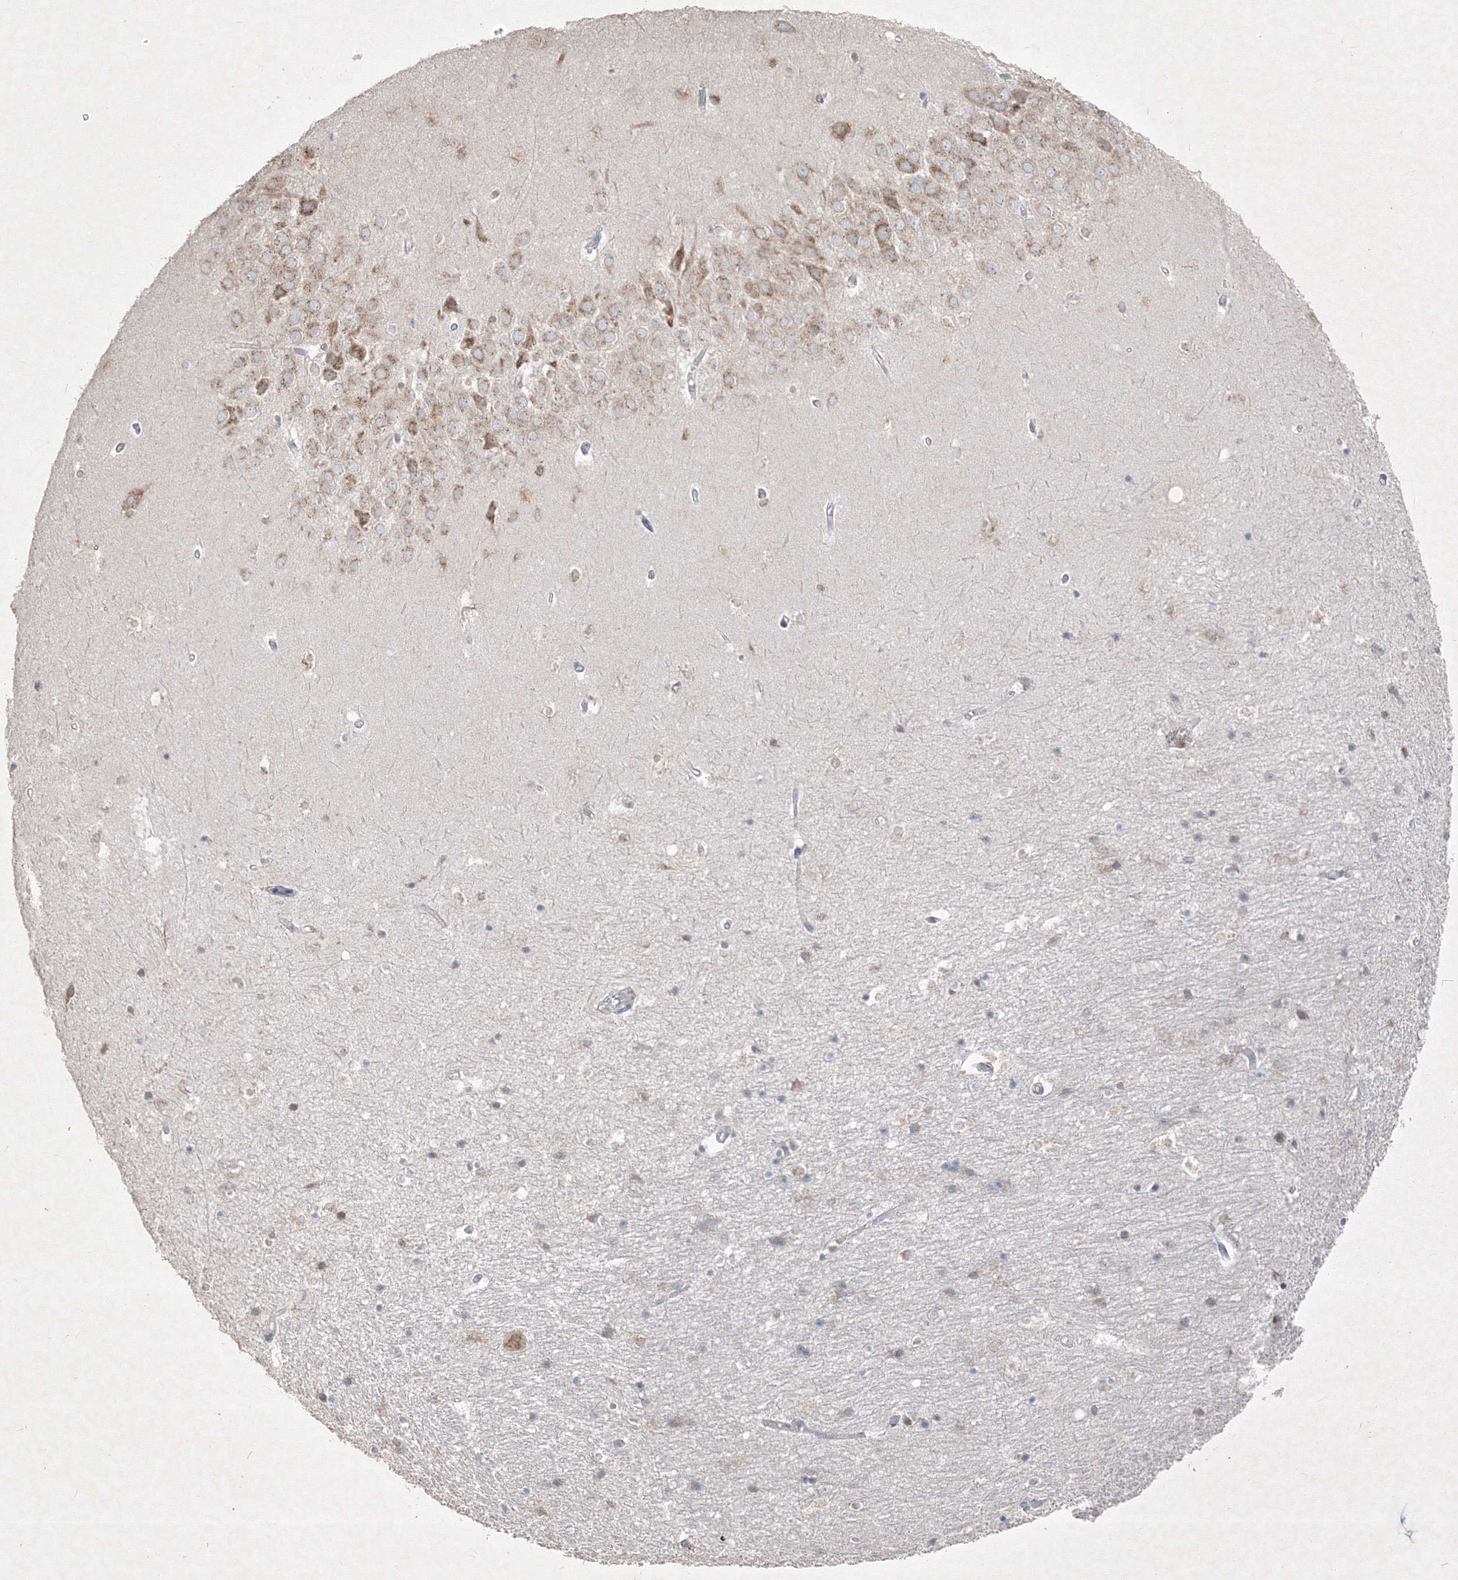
{"staining": {"intensity": "weak", "quantity": "<25%", "location": "cytoplasmic/membranous"}, "tissue": "hippocampus", "cell_type": "Glial cells", "image_type": "normal", "snomed": [{"axis": "morphology", "description": "Normal tissue, NOS"}, {"axis": "topography", "description": "Hippocampus"}], "caption": "High power microscopy photomicrograph of an immunohistochemistry micrograph of normal hippocampus, revealing no significant staining in glial cells. (Stains: DAB immunohistochemistry (IHC) with hematoxylin counter stain, Microscopy: brightfield microscopy at high magnification).", "gene": "IFNAR1", "patient": {"sex": "female", "age": 52}}